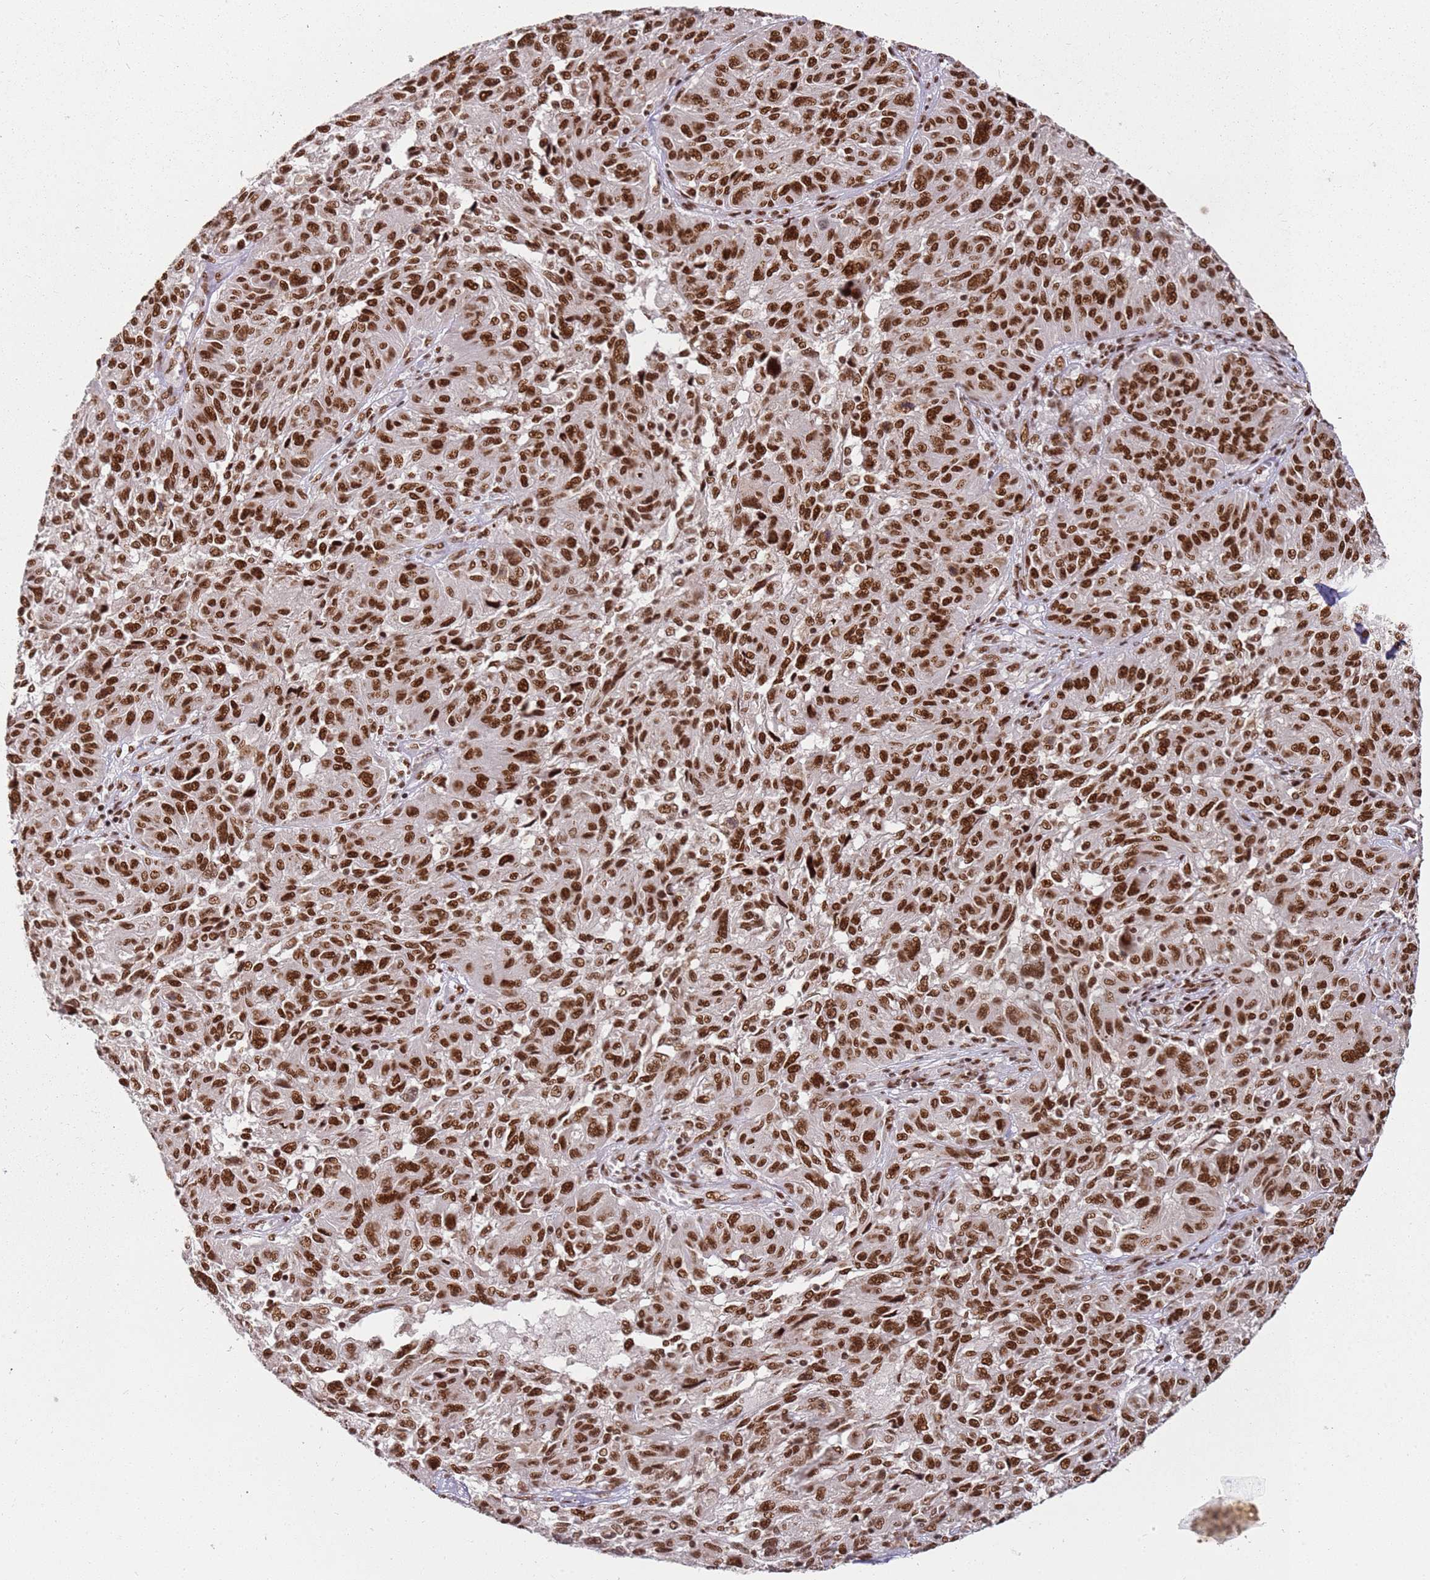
{"staining": {"intensity": "moderate", "quantity": ">75%", "location": "nuclear"}, "tissue": "melanoma", "cell_type": "Tumor cells", "image_type": "cancer", "snomed": [{"axis": "morphology", "description": "Malignant melanoma, NOS"}, {"axis": "topography", "description": "Skin"}], "caption": "Protein staining by IHC displays moderate nuclear staining in approximately >75% of tumor cells in malignant melanoma.", "gene": "TENT4A", "patient": {"sex": "male", "age": 53}}